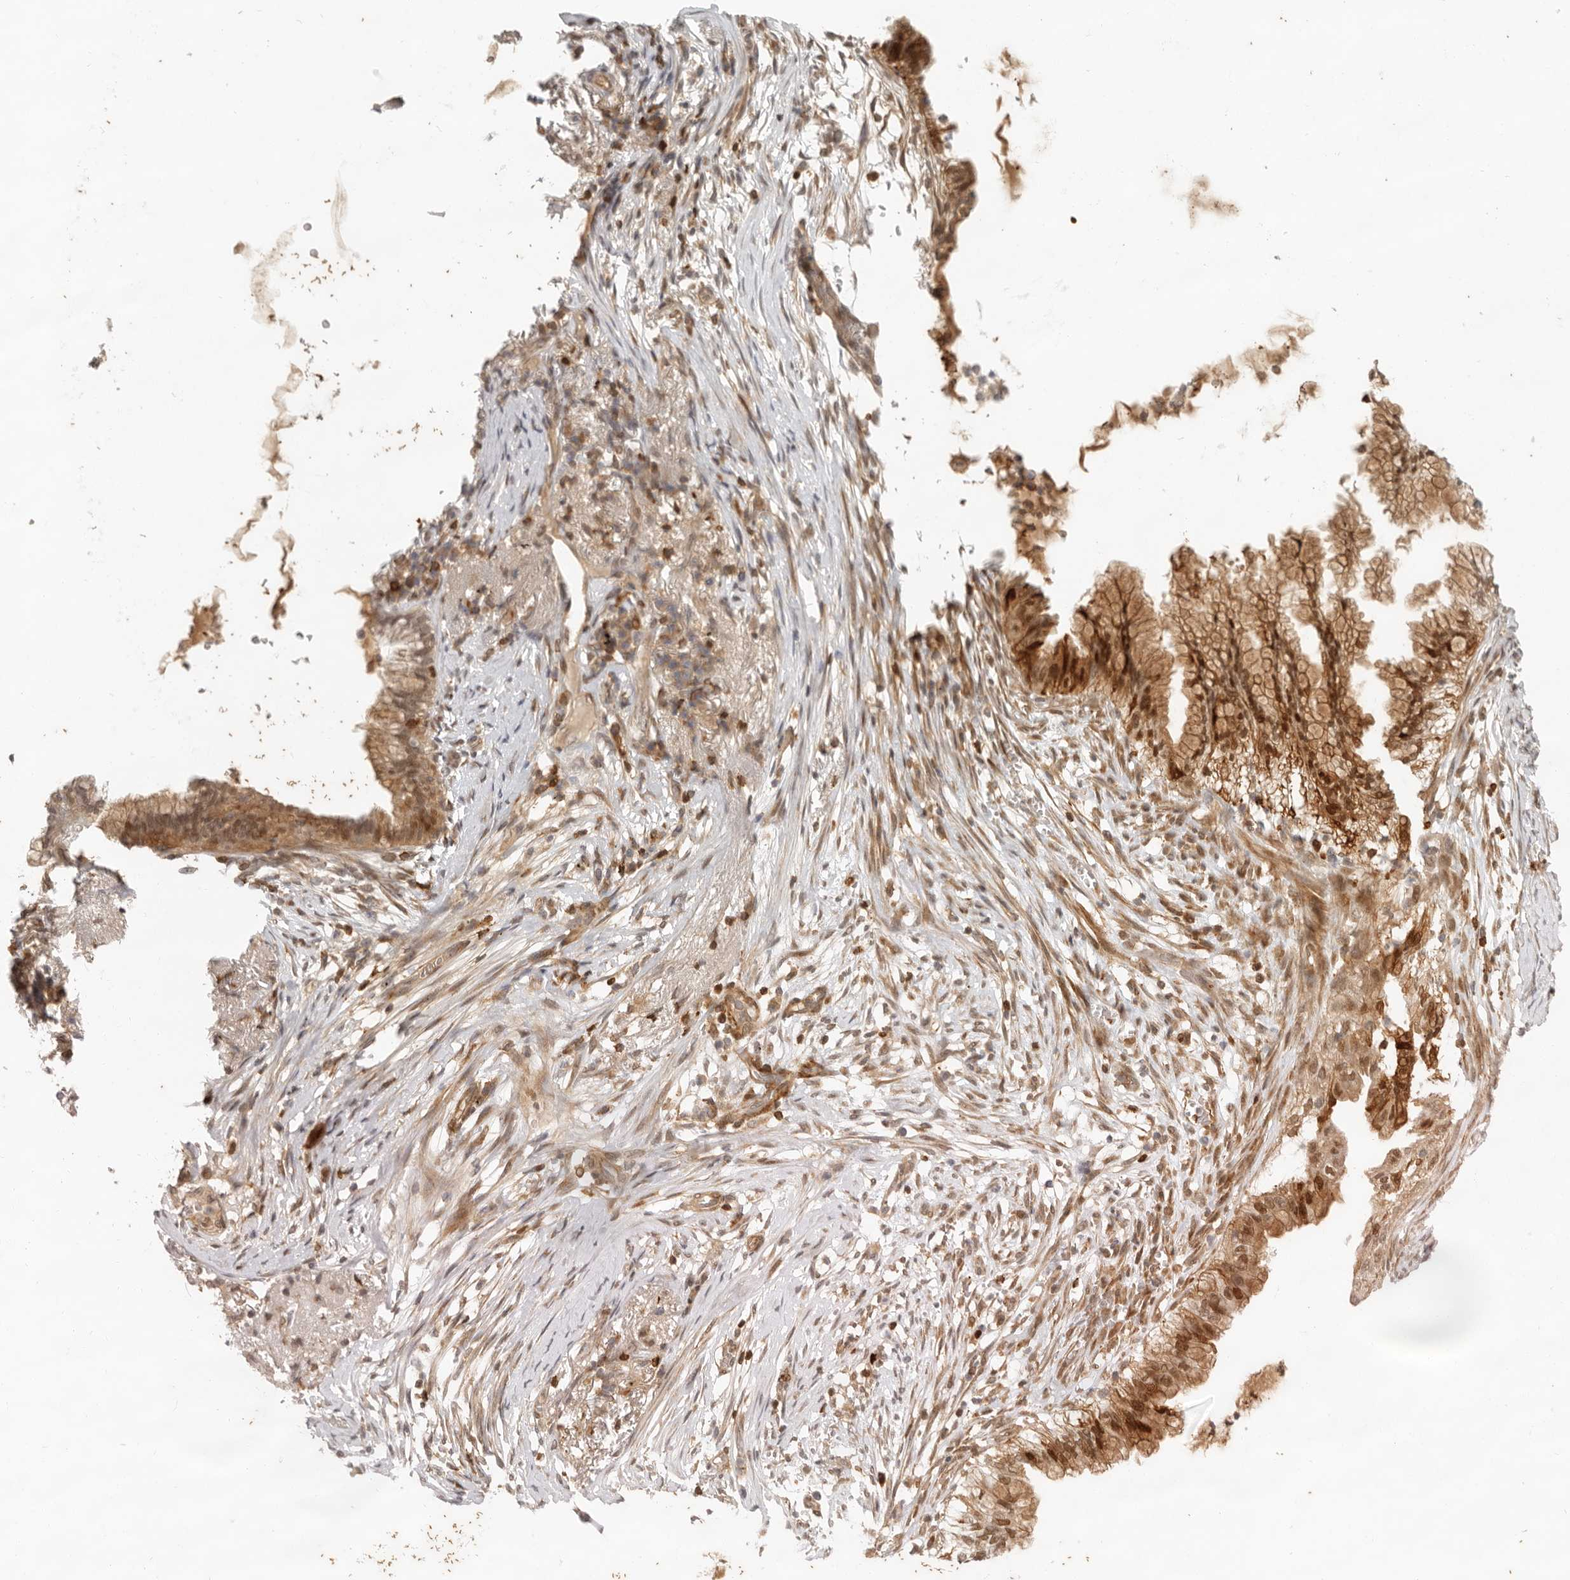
{"staining": {"intensity": "strong", "quantity": ">75%", "location": "cytoplasmic/membranous,nuclear"}, "tissue": "lung cancer", "cell_type": "Tumor cells", "image_type": "cancer", "snomed": [{"axis": "morphology", "description": "Adenocarcinoma, NOS"}, {"axis": "topography", "description": "Lung"}], "caption": "Adenocarcinoma (lung) tissue displays strong cytoplasmic/membranous and nuclear staining in approximately >75% of tumor cells, visualized by immunohistochemistry.", "gene": "AHDC1", "patient": {"sex": "female", "age": 70}}